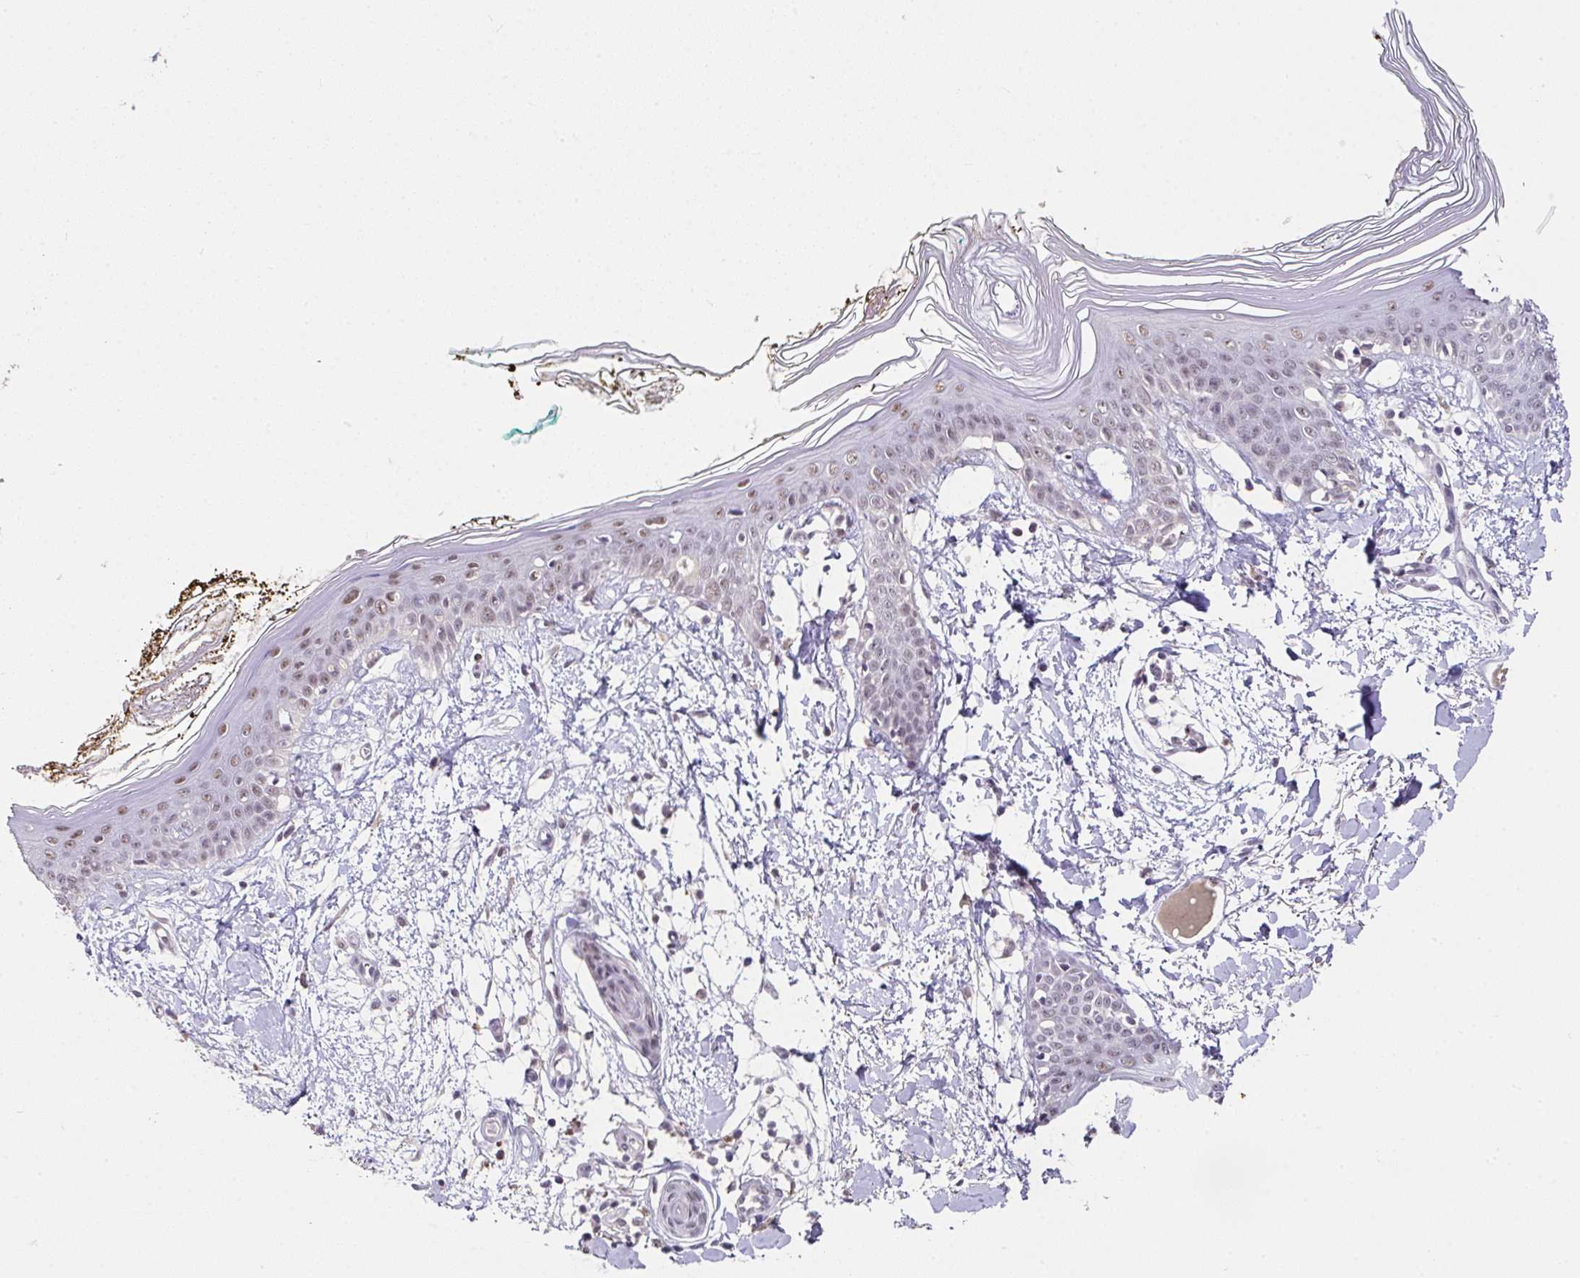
{"staining": {"intensity": "weak", "quantity": ">75%", "location": "nuclear"}, "tissue": "skin", "cell_type": "Fibroblasts", "image_type": "normal", "snomed": [{"axis": "morphology", "description": "Normal tissue, NOS"}, {"axis": "topography", "description": "Skin"}], "caption": "This micrograph demonstrates benign skin stained with immunohistochemistry to label a protein in brown. The nuclear of fibroblasts show weak positivity for the protein. Nuclei are counter-stained blue.", "gene": "RBBP6", "patient": {"sex": "female", "age": 34}}